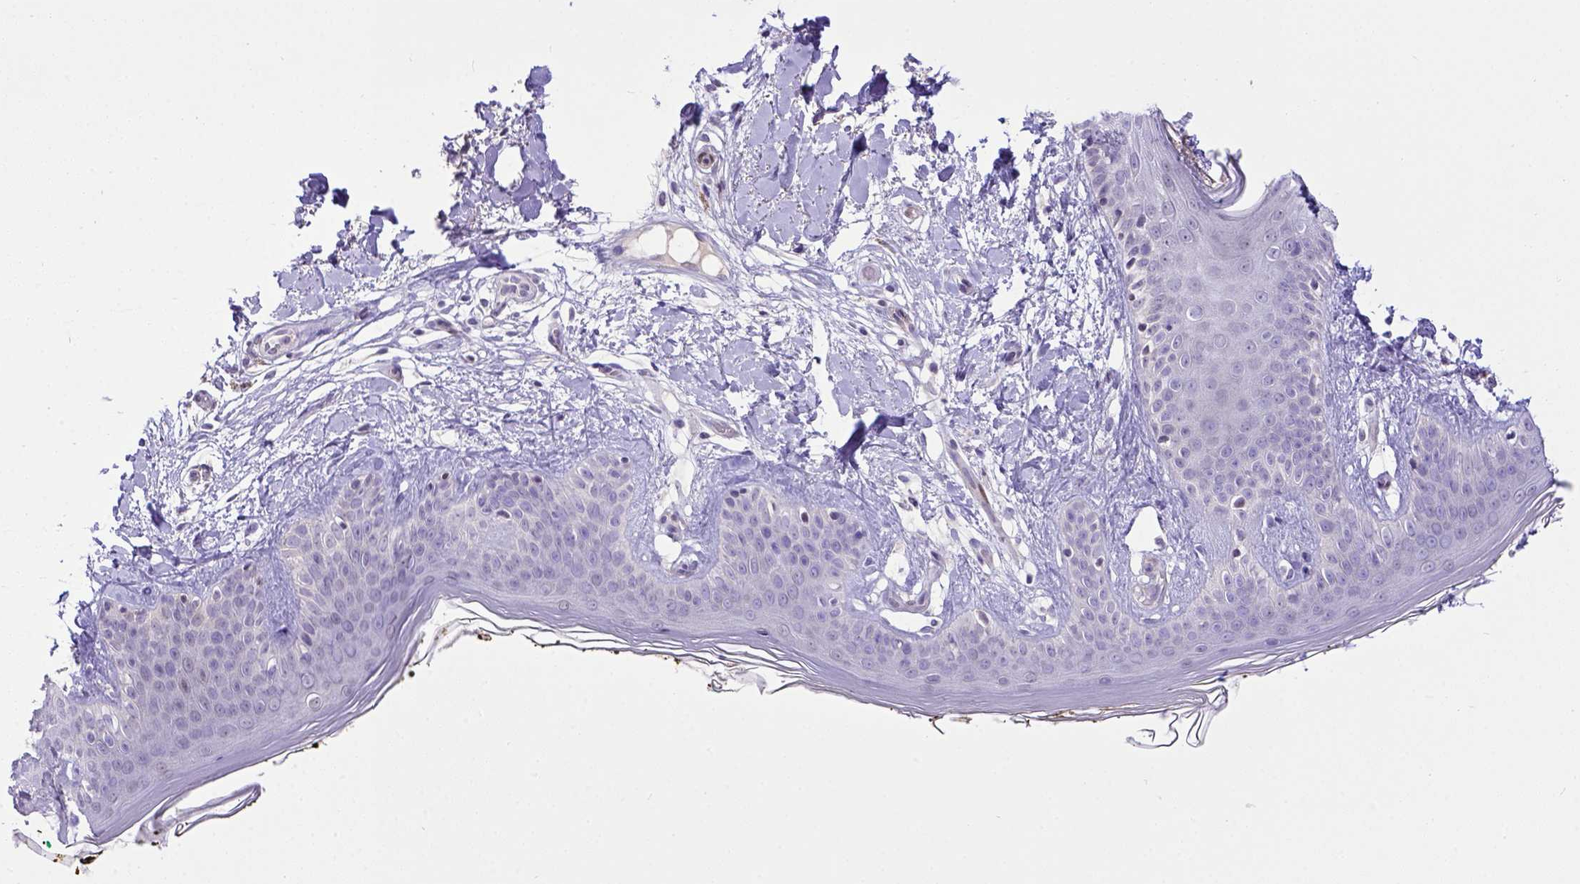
{"staining": {"intensity": "negative", "quantity": "none", "location": "none"}, "tissue": "skin", "cell_type": "Fibroblasts", "image_type": "normal", "snomed": [{"axis": "morphology", "description": "Normal tissue, NOS"}, {"axis": "topography", "description": "Skin"}], "caption": "This histopathology image is of benign skin stained with IHC to label a protein in brown with the nuclei are counter-stained blue. There is no staining in fibroblasts.", "gene": "BTN1A1", "patient": {"sex": "female", "age": 34}}